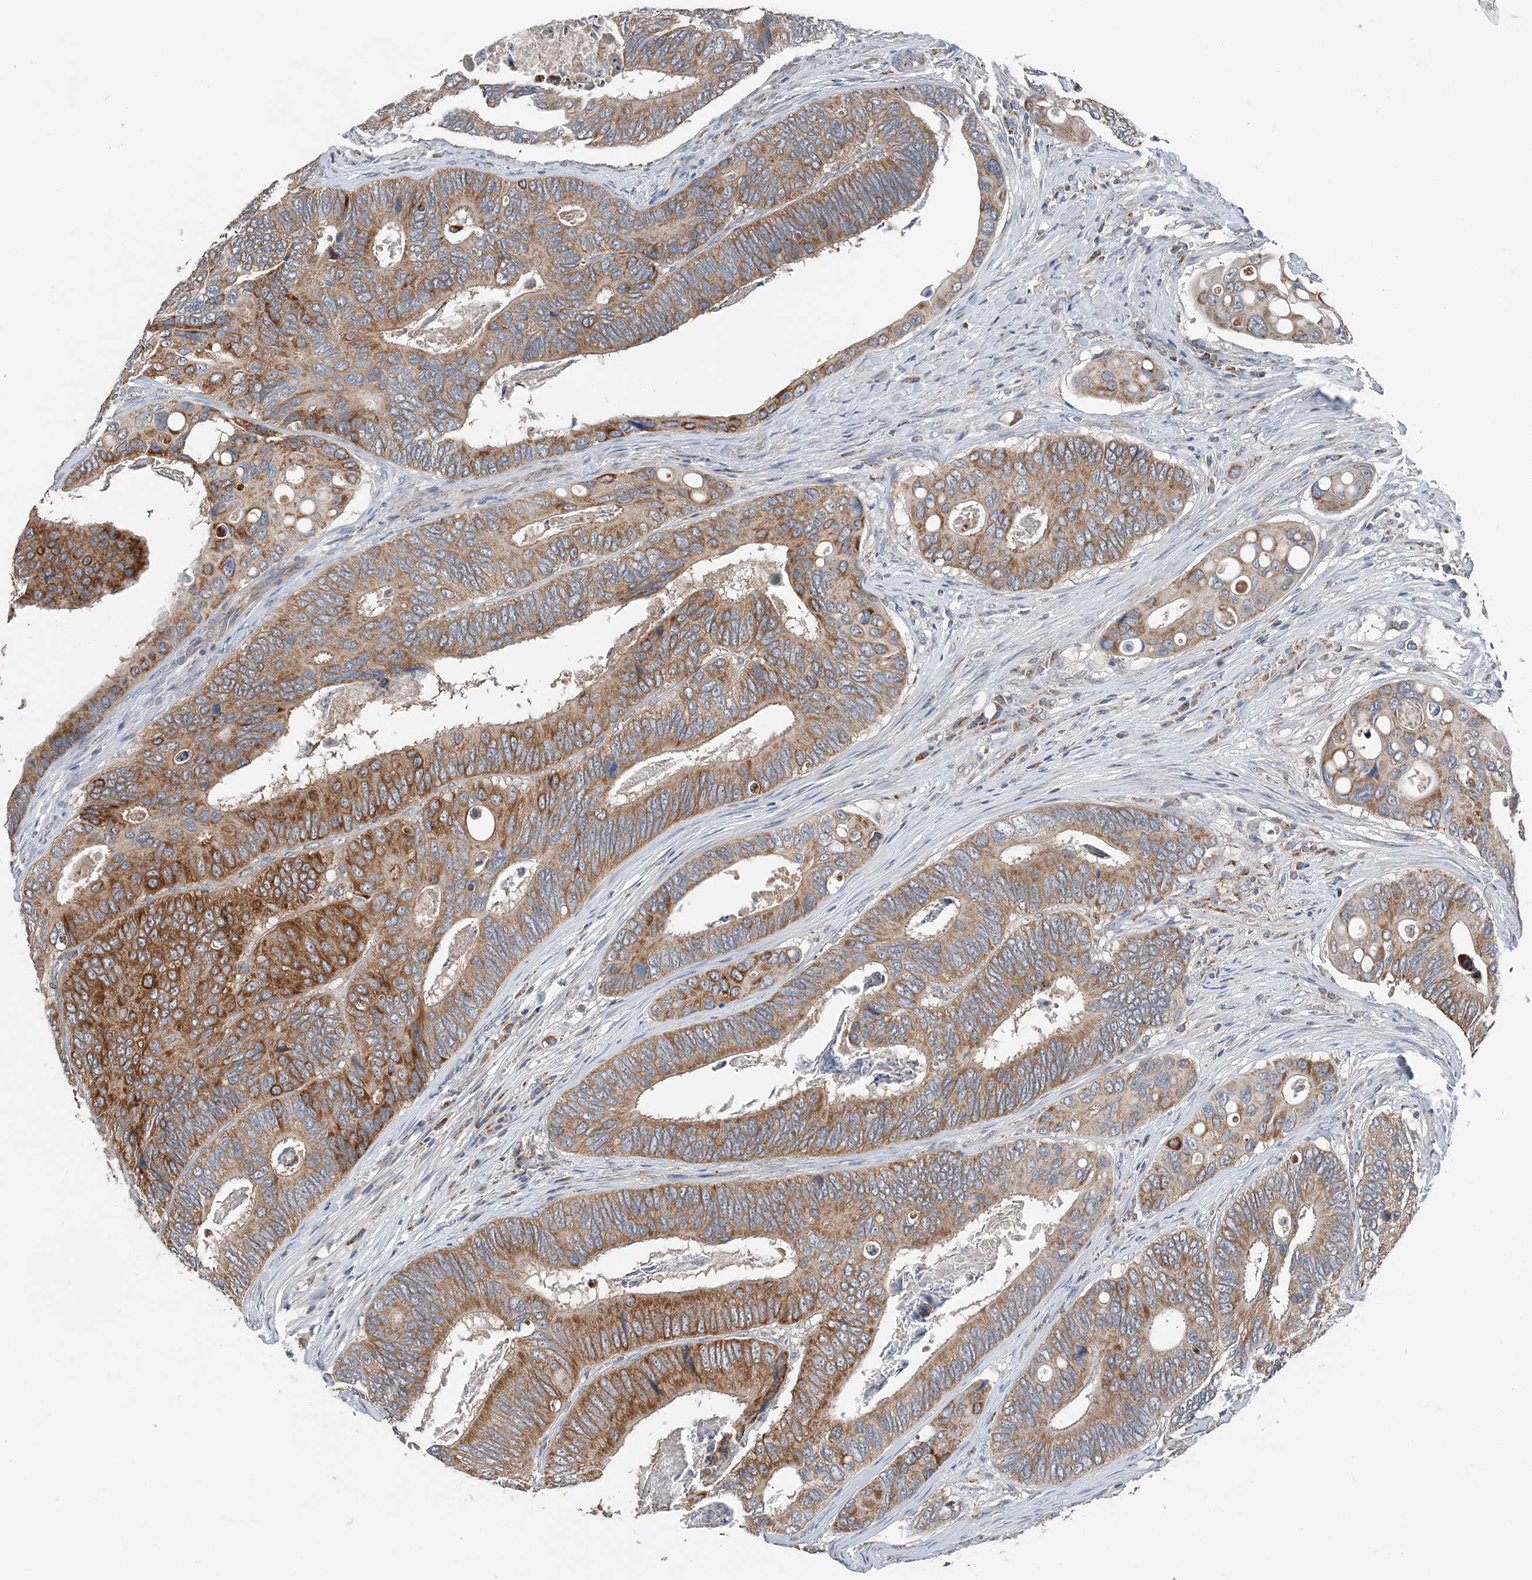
{"staining": {"intensity": "moderate", "quantity": ">75%", "location": "cytoplasmic/membranous"}, "tissue": "colorectal cancer", "cell_type": "Tumor cells", "image_type": "cancer", "snomed": [{"axis": "morphology", "description": "Inflammation, NOS"}, {"axis": "morphology", "description": "Adenocarcinoma, NOS"}, {"axis": "topography", "description": "Colon"}], "caption": "Adenocarcinoma (colorectal) stained with a brown dye displays moderate cytoplasmic/membranous positive staining in approximately >75% of tumor cells.", "gene": "SPRY2", "patient": {"sex": "male", "age": 72}}